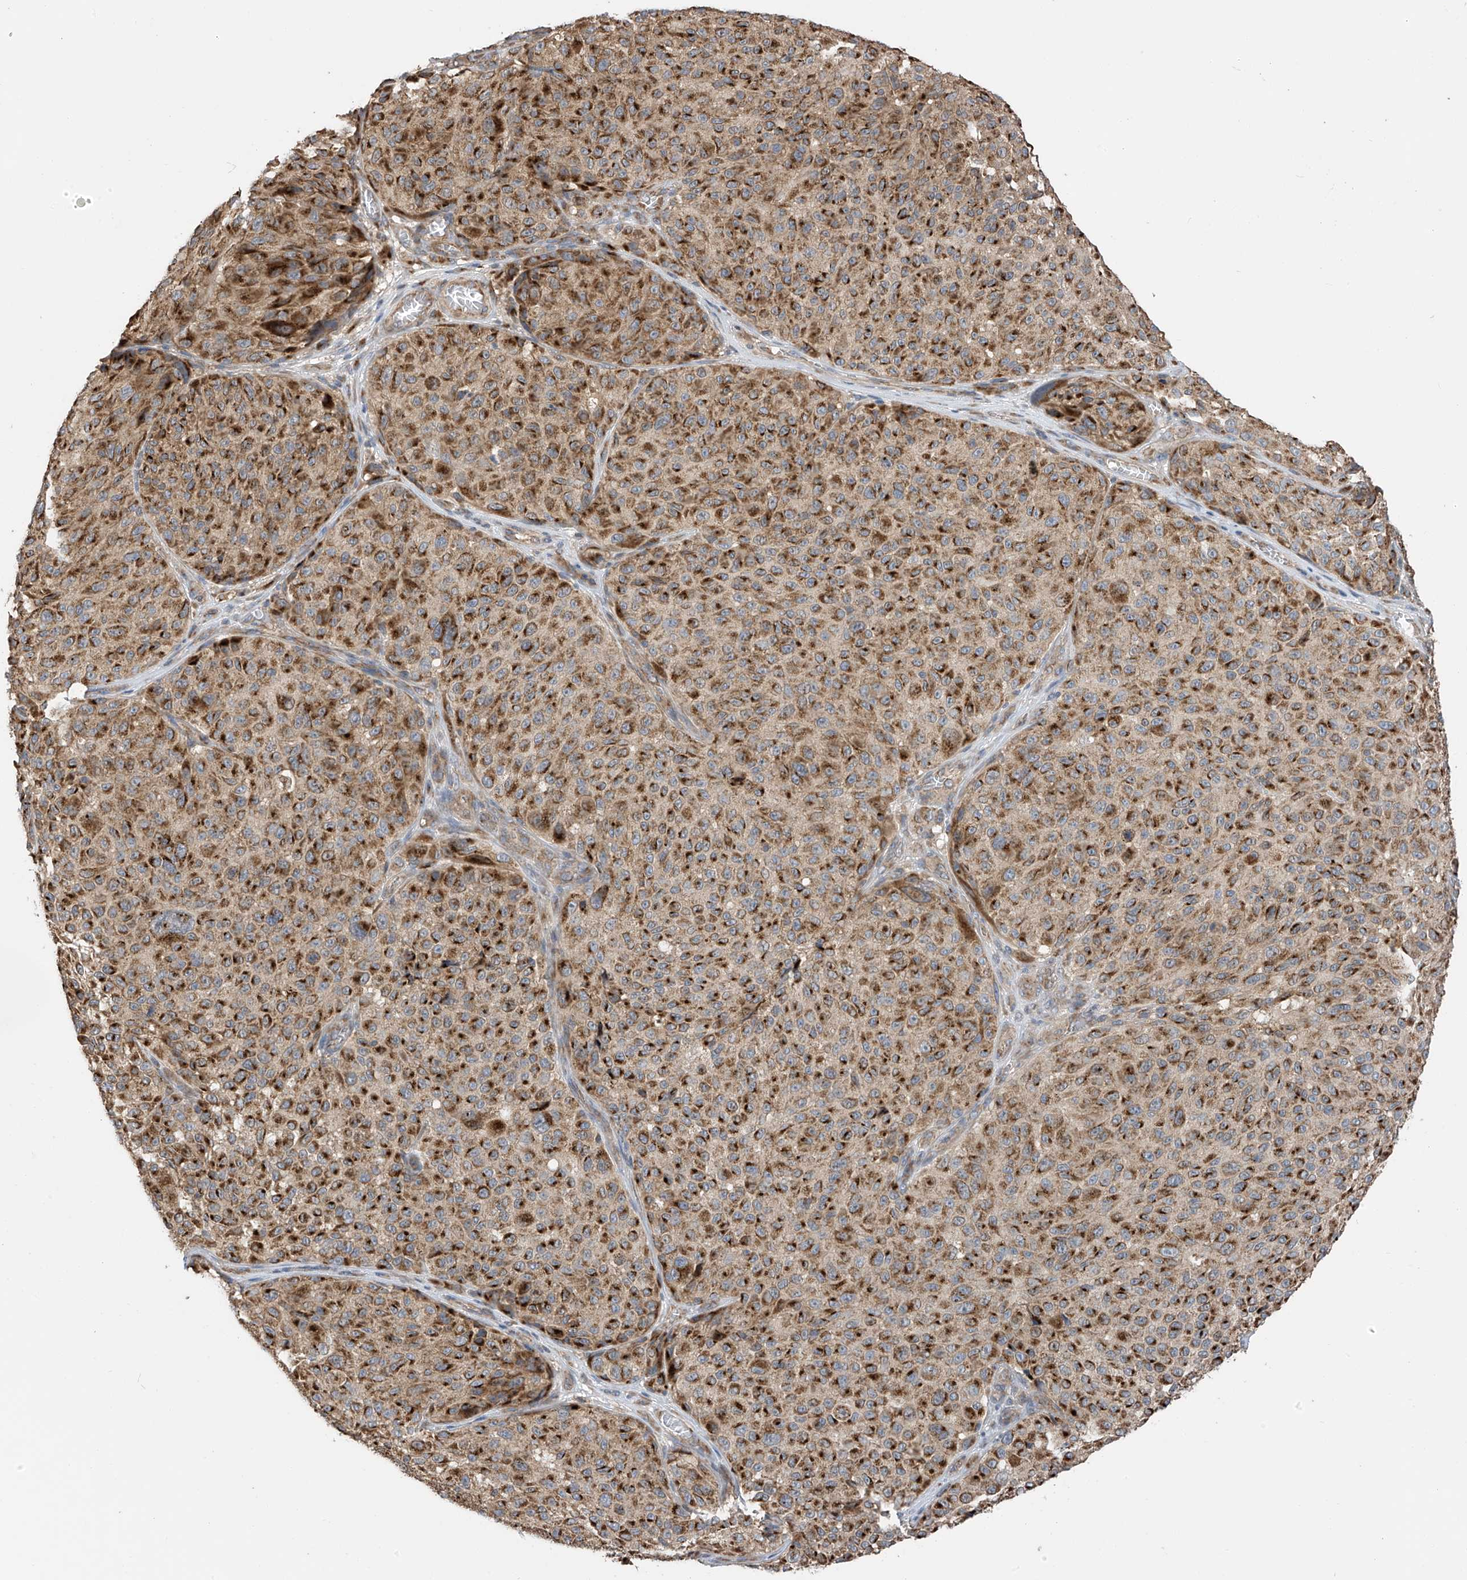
{"staining": {"intensity": "strong", "quantity": ">75%", "location": "cytoplasmic/membranous"}, "tissue": "melanoma", "cell_type": "Tumor cells", "image_type": "cancer", "snomed": [{"axis": "morphology", "description": "Malignant melanoma, NOS"}, {"axis": "topography", "description": "Skin"}], "caption": "A photomicrograph showing strong cytoplasmic/membranous positivity in approximately >75% of tumor cells in malignant melanoma, as visualized by brown immunohistochemical staining.", "gene": "PNPT1", "patient": {"sex": "male", "age": 83}}